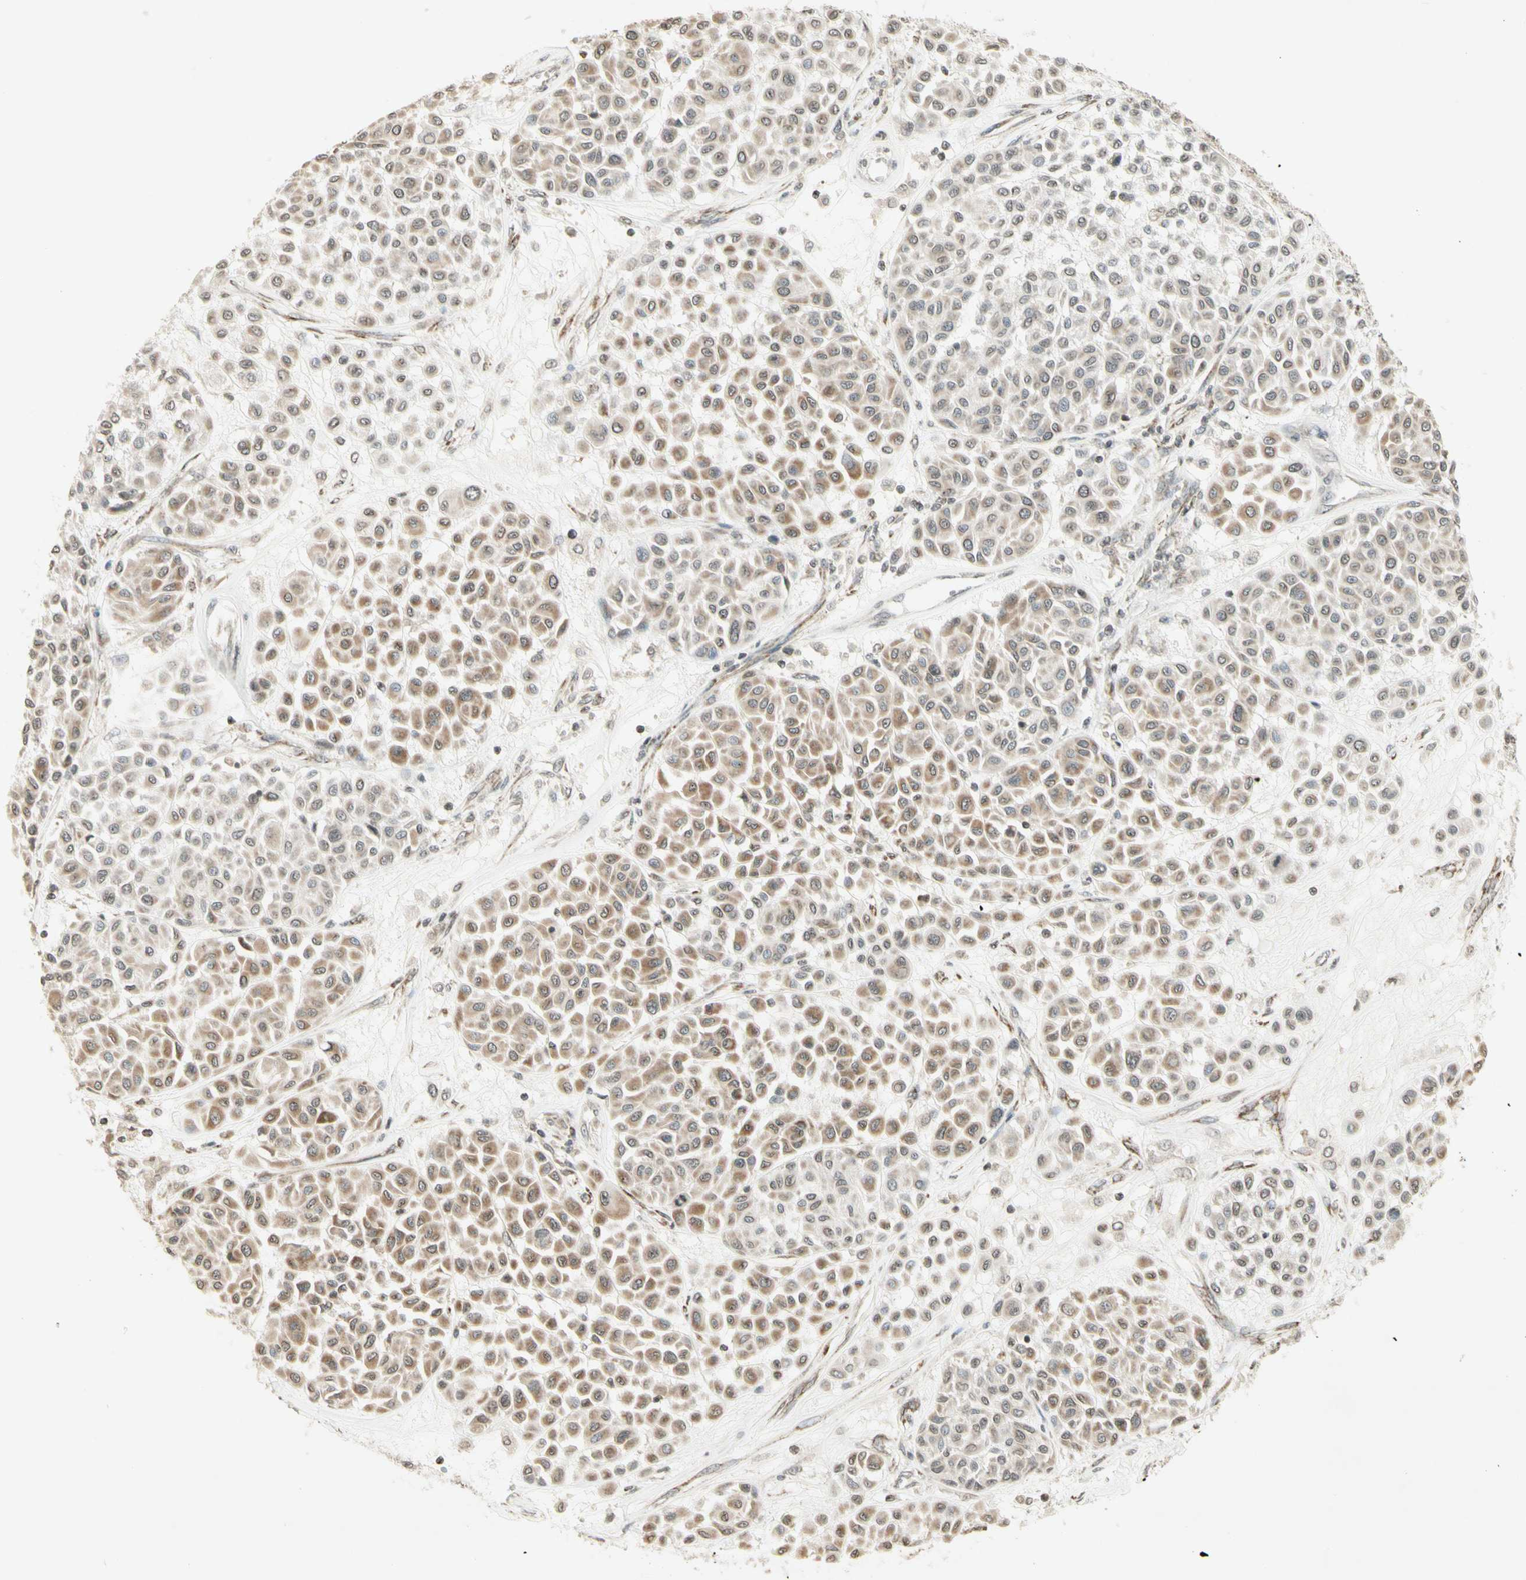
{"staining": {"intensity": "weak", "quantity": ">75%", "location": "cytoplasmic/membranous"}, "tissue": "melanoma", "cell_type": "Tumor cells", "image_type": "cancer", "snomed": [{"axis": "morphology", "description": "Malignant melanoma, Metastatic site"}, {"axis": "topography", "description": "Soft tissue"}], "caption": "Immunohistochemistry (IHC) image of human melanoma stained for a protein (brown), which shows low levels of weak cytoplasmic/membranous expression in approximately >75% of tumor cells.", "gene": "CCNI", "patient": {"sex": "male", "age": 41}}